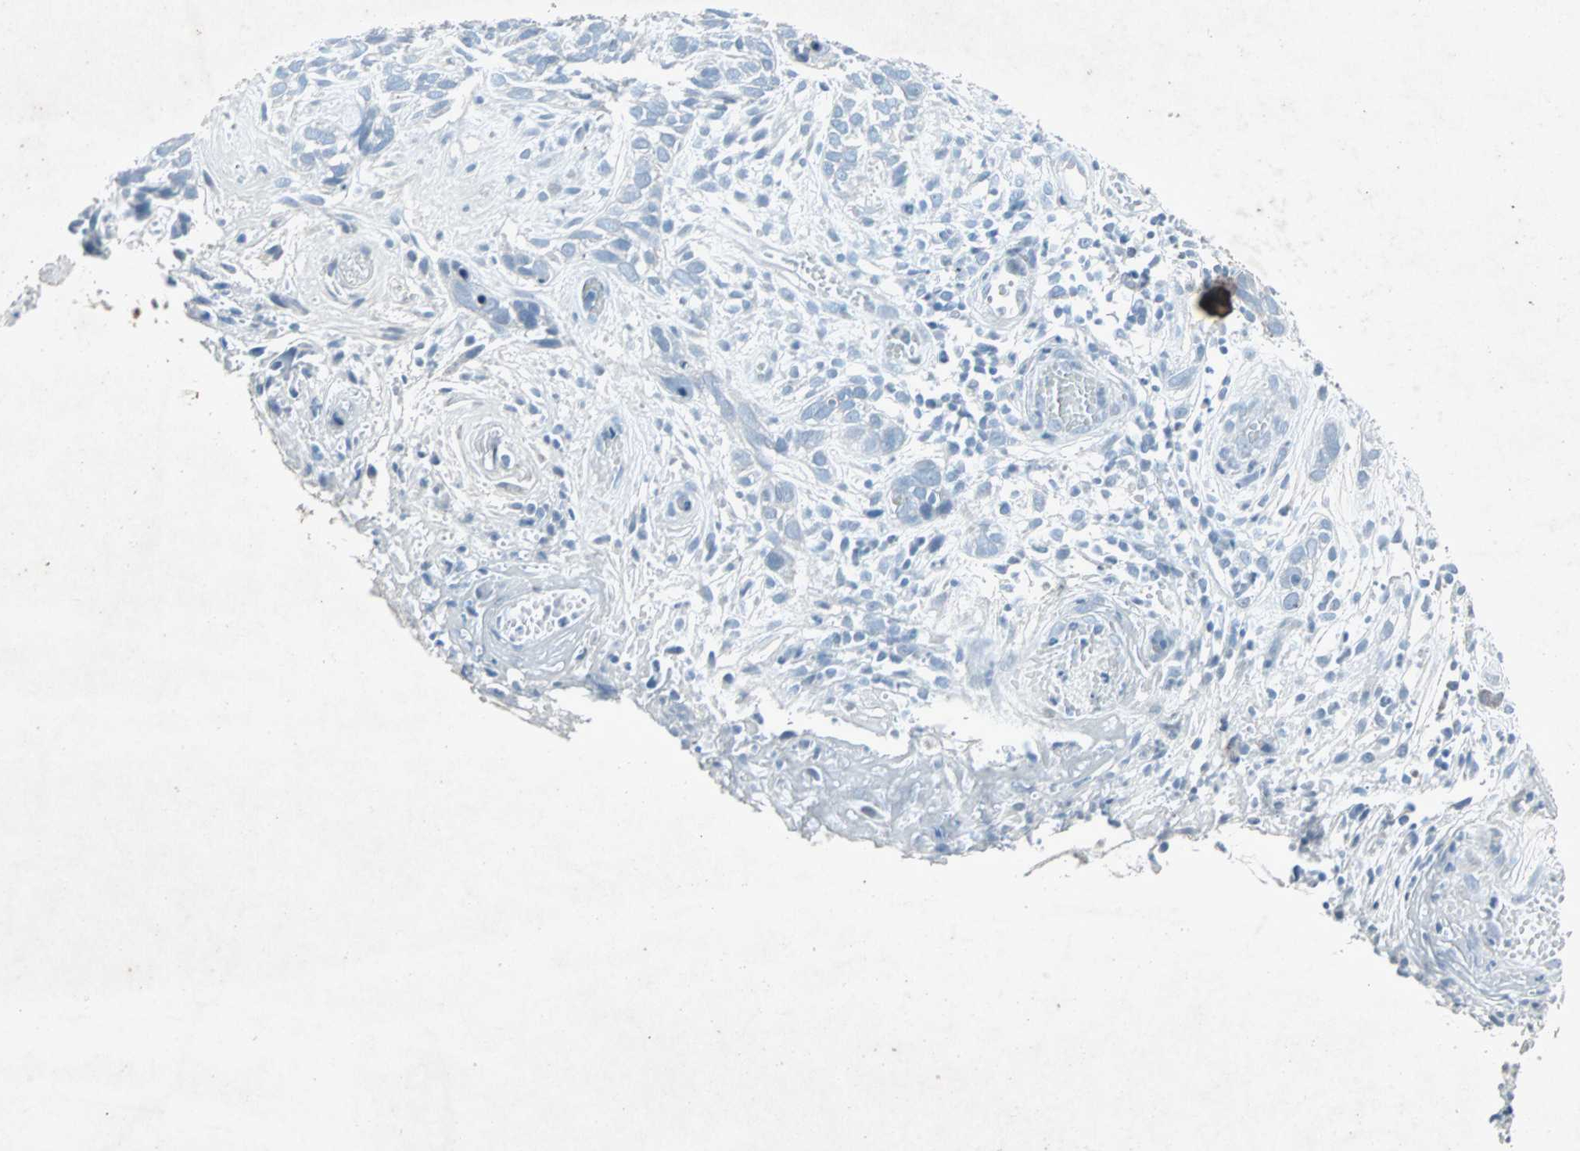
{"staining": {"intensity": "negative", "quantity": "none", "location": "none"}, "tissue": "skin cancer", "cell_type": "Tumor cells", "image_type": "cancer", "snomed": [{"axis": "morphology", "description": "Basal cell carcinoma"}, {"axis": "topography", "description": "Skin"}], "caption": "Immunohistochemistry (IHC) photomicrograph of neoplastic tissue: basal cell carcinoma (skin) stained with DAB (3,3'-diaminobenzidine) shows no significant protein positivity in tumor cells.", "gene": "LANCL3", "patient": {"sex": "male", "age": 87}}